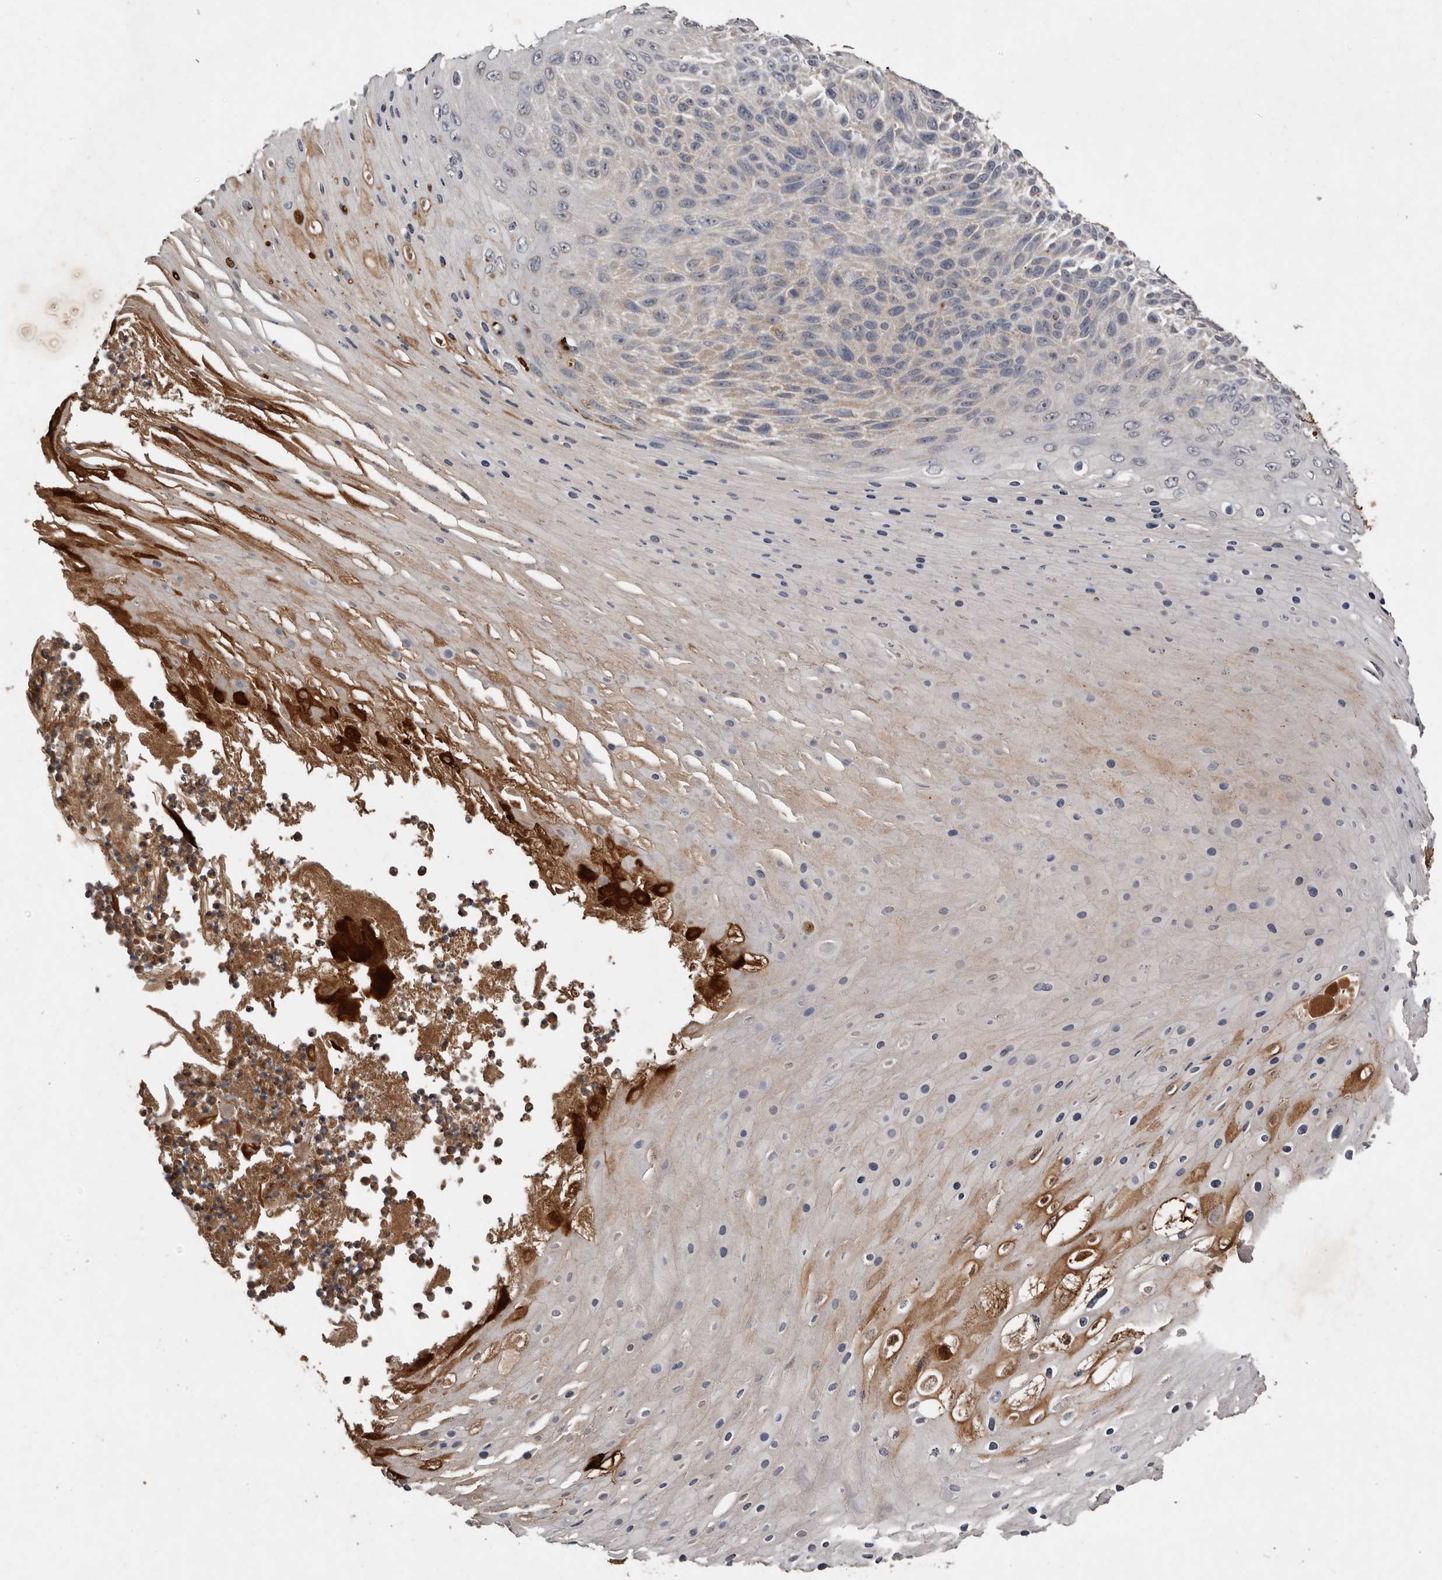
{"staining": {"intensity": "negative", "quantity": "none", "location": "none"}, "tissue": "skin cancer", "cell_type": "Tumor cells", "image_type": "cancer", "snomed": [{"axis": "morphology", "description": "Squamous cell carcinoma, NOS"}, {"axis": "topography", "description": "Skin"}], "caption": "Tumor cells are negative for protein expression in human skin cancer.", "gene": "EDEM1", "patient": {"sex": "female", "age": 88}}